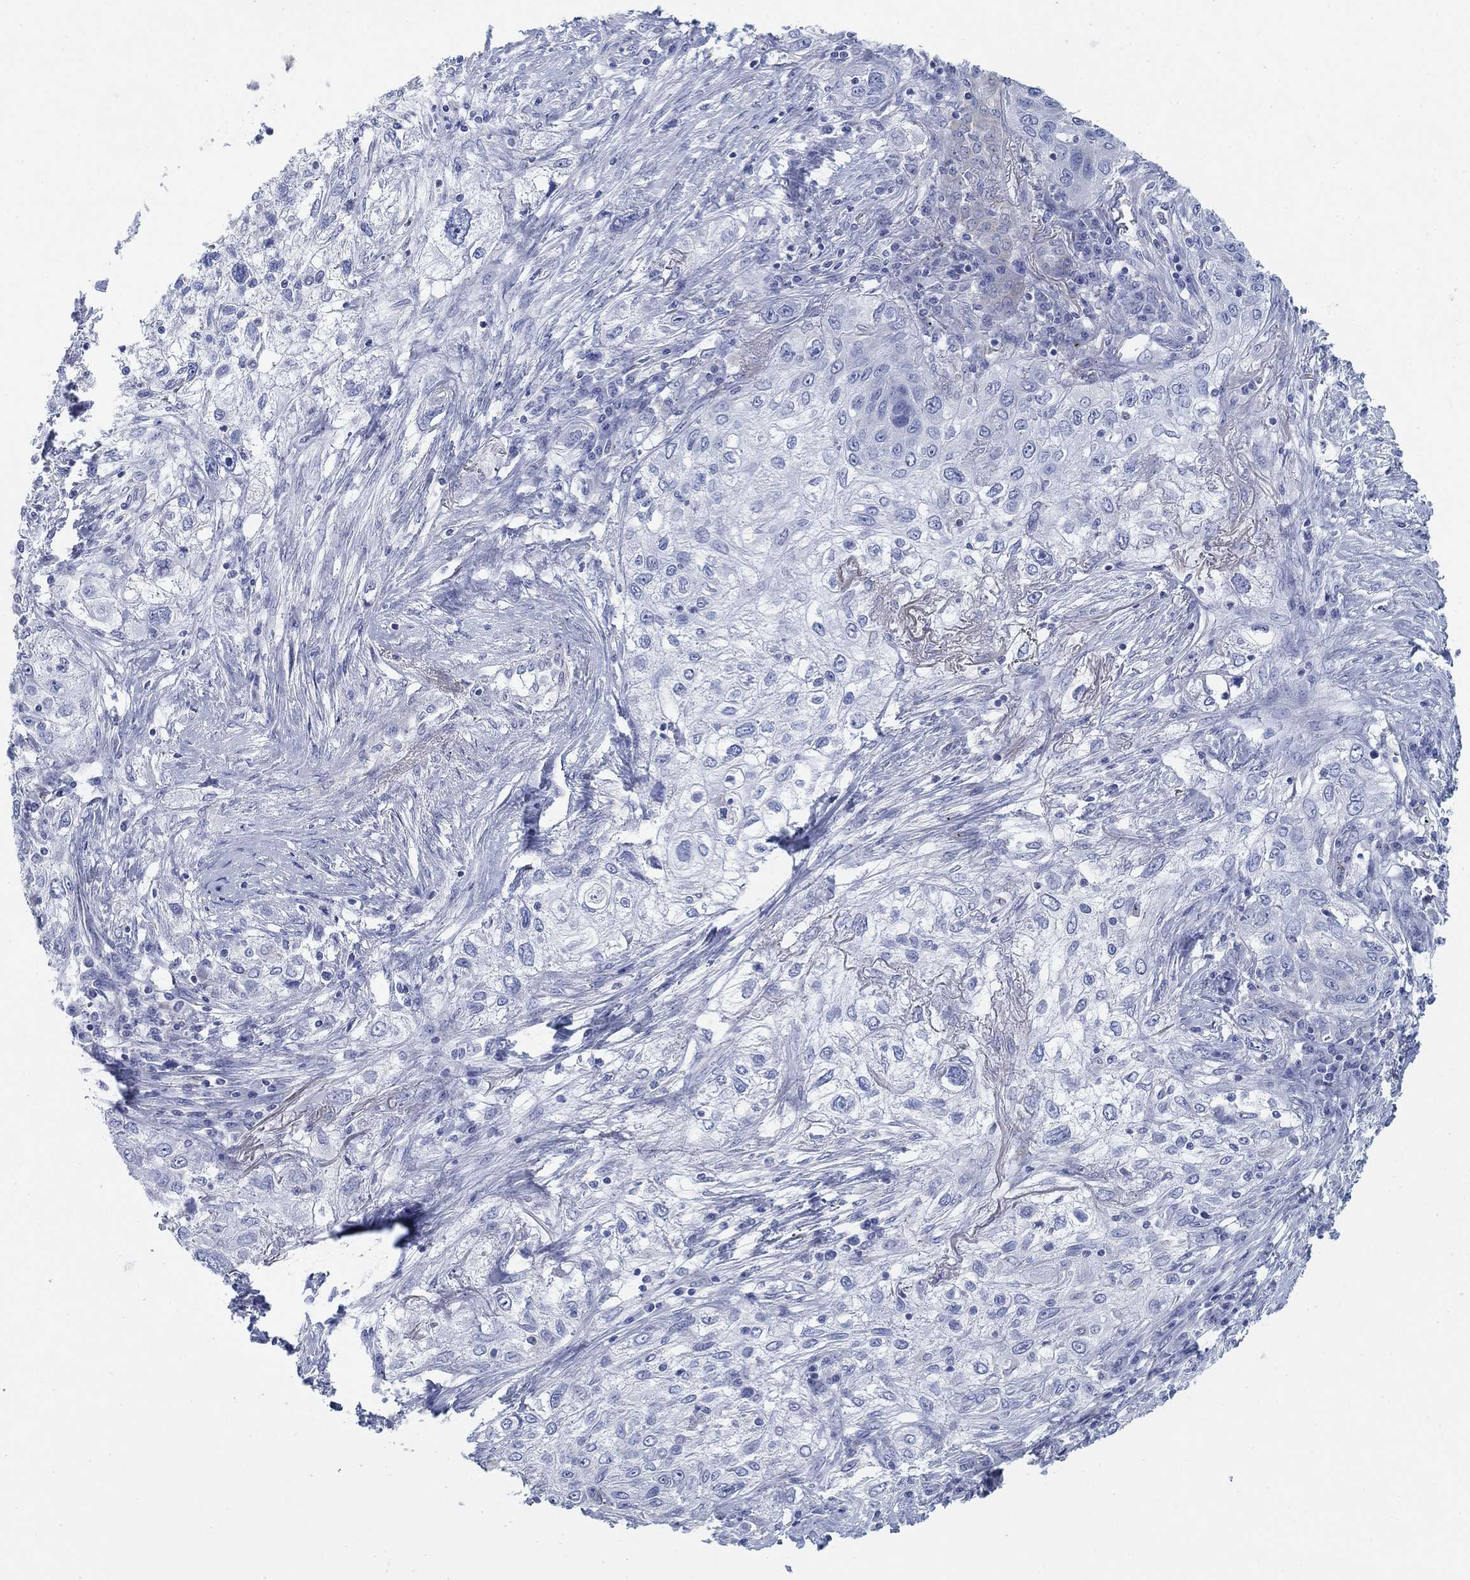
{"staining": {"intensity": "negative", "quantity": "none", "location": "none"}, "tissue": "lung cancer", "cell_type": "Tumor cells", "image_type": "cancer", "snomed": [{"axis": "morphology", "description": "Squamous cell carcinoma, NOS"}, {"axis": "topography", "description": "Lung"}], "caption": "Immunohistochemistry photomicrograph of neoplastic tissue: lung squamous cell carcinoma stained with DAB (3,3'-diaminobenzidine) demonstrates no significant protein expression in tumor cells. (Stains: DAB (3,3'-diaminobenzidine) immunohistochemistry (IHC) with hematoxylin counter stain, Microscopy: brightfield microscopy at high magnification).", "gene": "SCCPDH", "patient": {"sex": "female", "age": 69}}